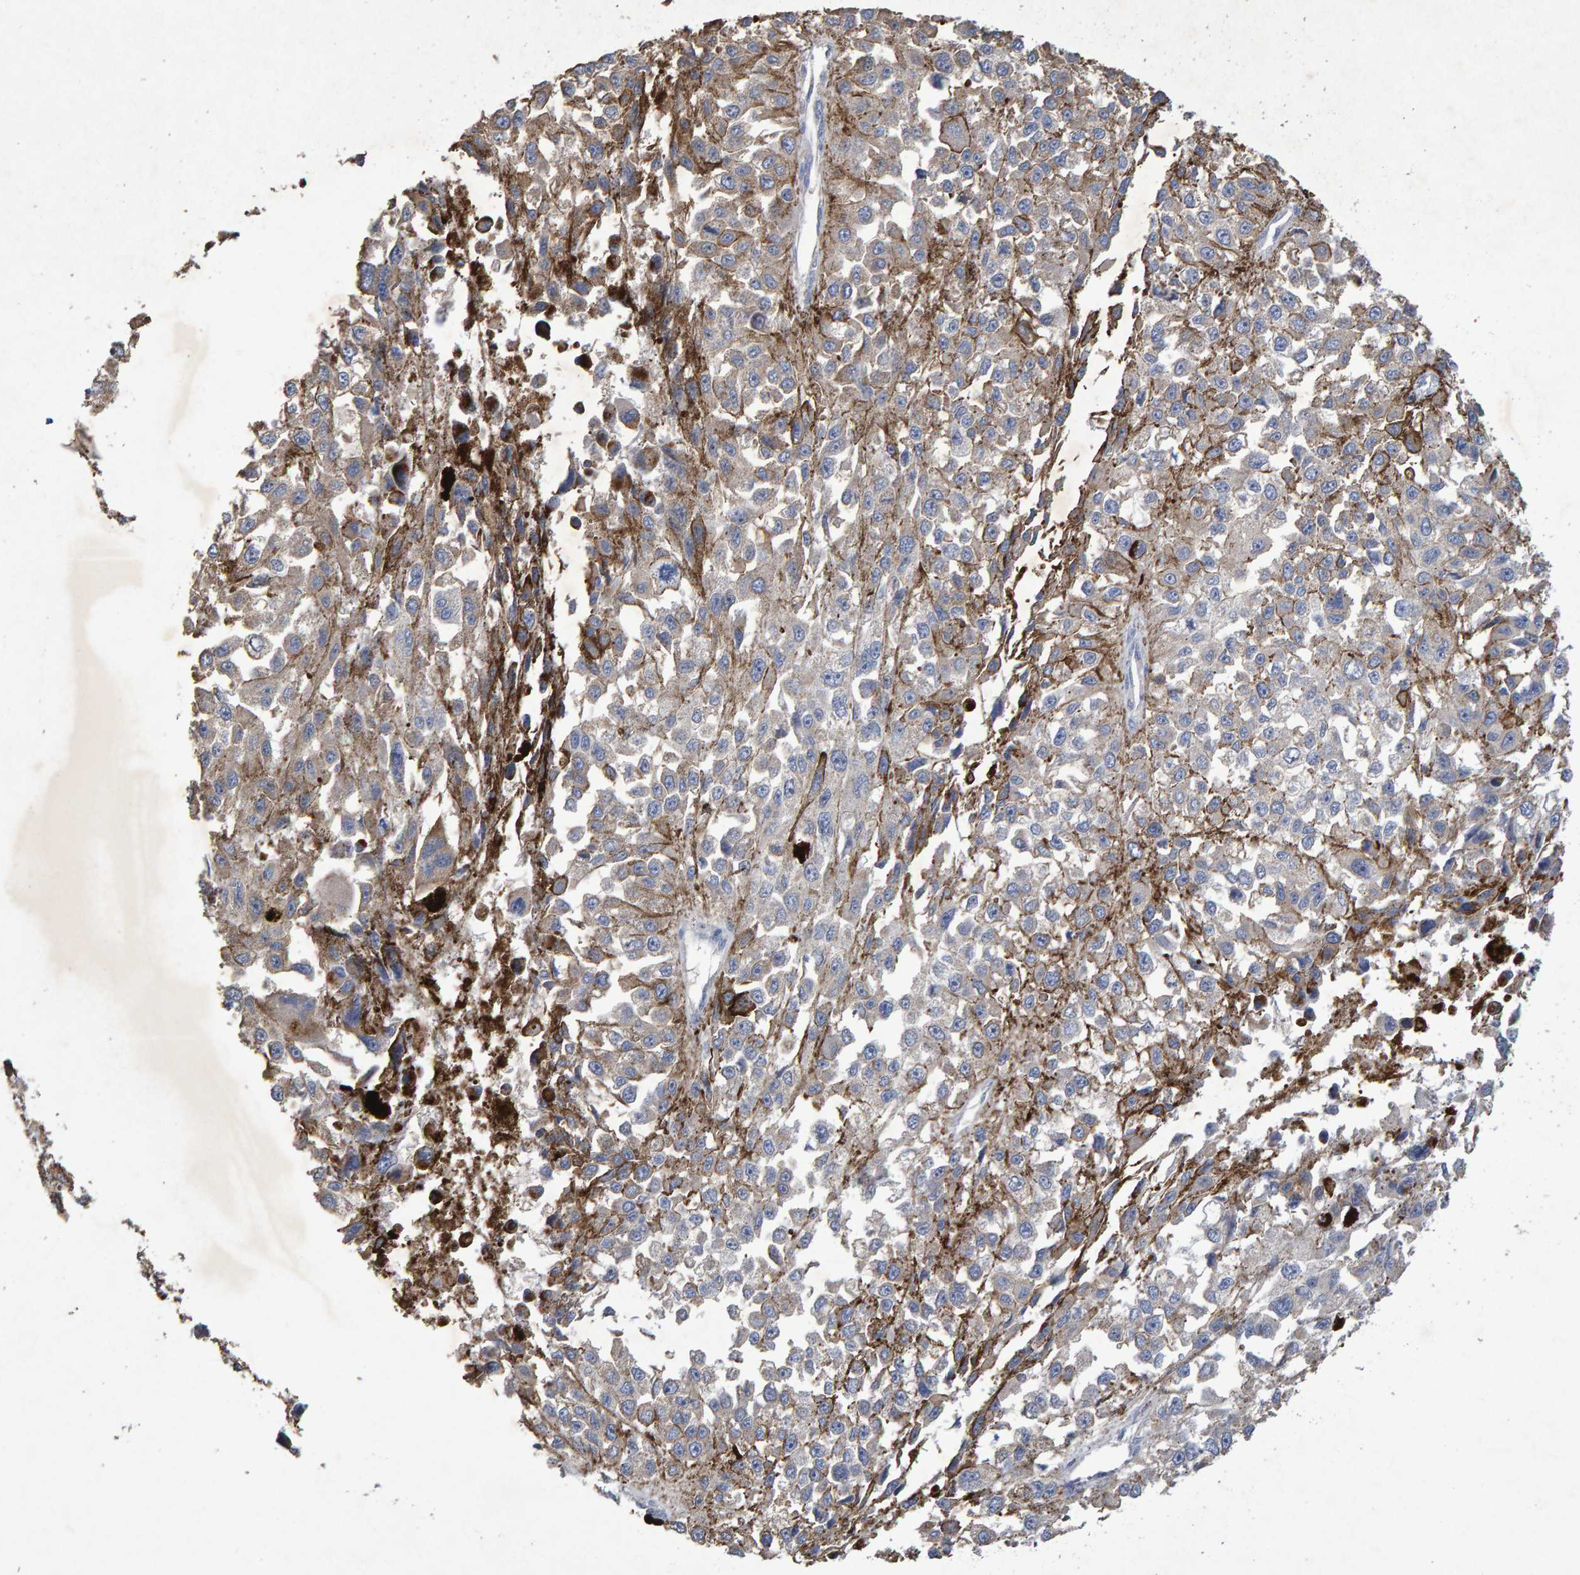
{"staining": {"intensity": "negative", "quantity": "none", "location": "none"}, "tissue": "melanoma", "cell_type": "Tumor cells", "image_type": "cancer", "snomed": [{"axis": "morphology", "description": "Malignant melanoma, Metastatic site"}, {"axis": "topography", "description": "Lymph node"}], "caption": "The histopathology image shows no staining of tumor cells in malignant melanoma (metastatic site).", "gene": "CTH", "patient": {"sex": "male", "age": 59}}